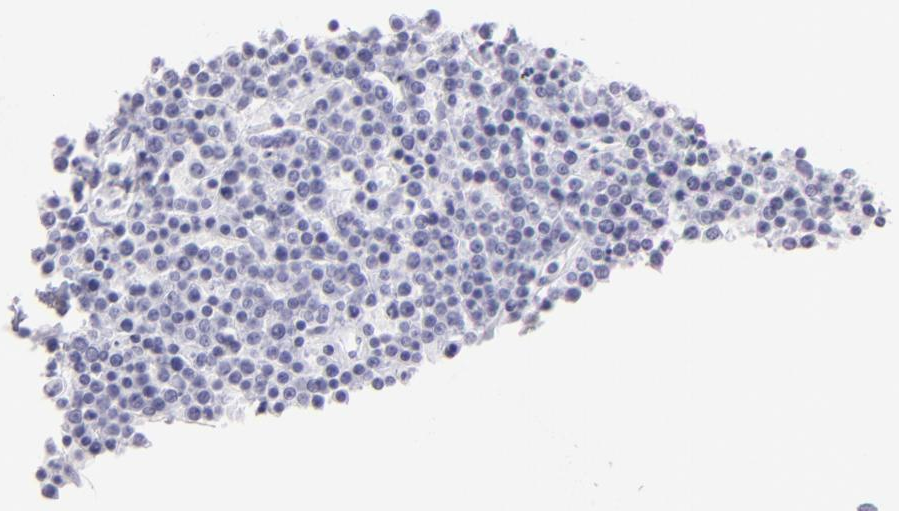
{"staining": {"intensity": "negative", "quantity": "none", "location": "none"}, "tissue": "lymphoma", "cell_type": "Tumor cells", "image_type": "cancer", "snomed": [{"axis": "morphology", "description": "Malignant lymphoma, non-Hodgkin's type, High grade"}, {"axis": "topography", "description": "Ovary"}], "caption": "Immunohistochemistry image of high-grade malignant lymphoma, non-Hodgkin's type stained for a protein (brown), which demonstrates no staining in tumor cells.", "gene": "FLG", "patient": {"sex": "female", "age": 56}}